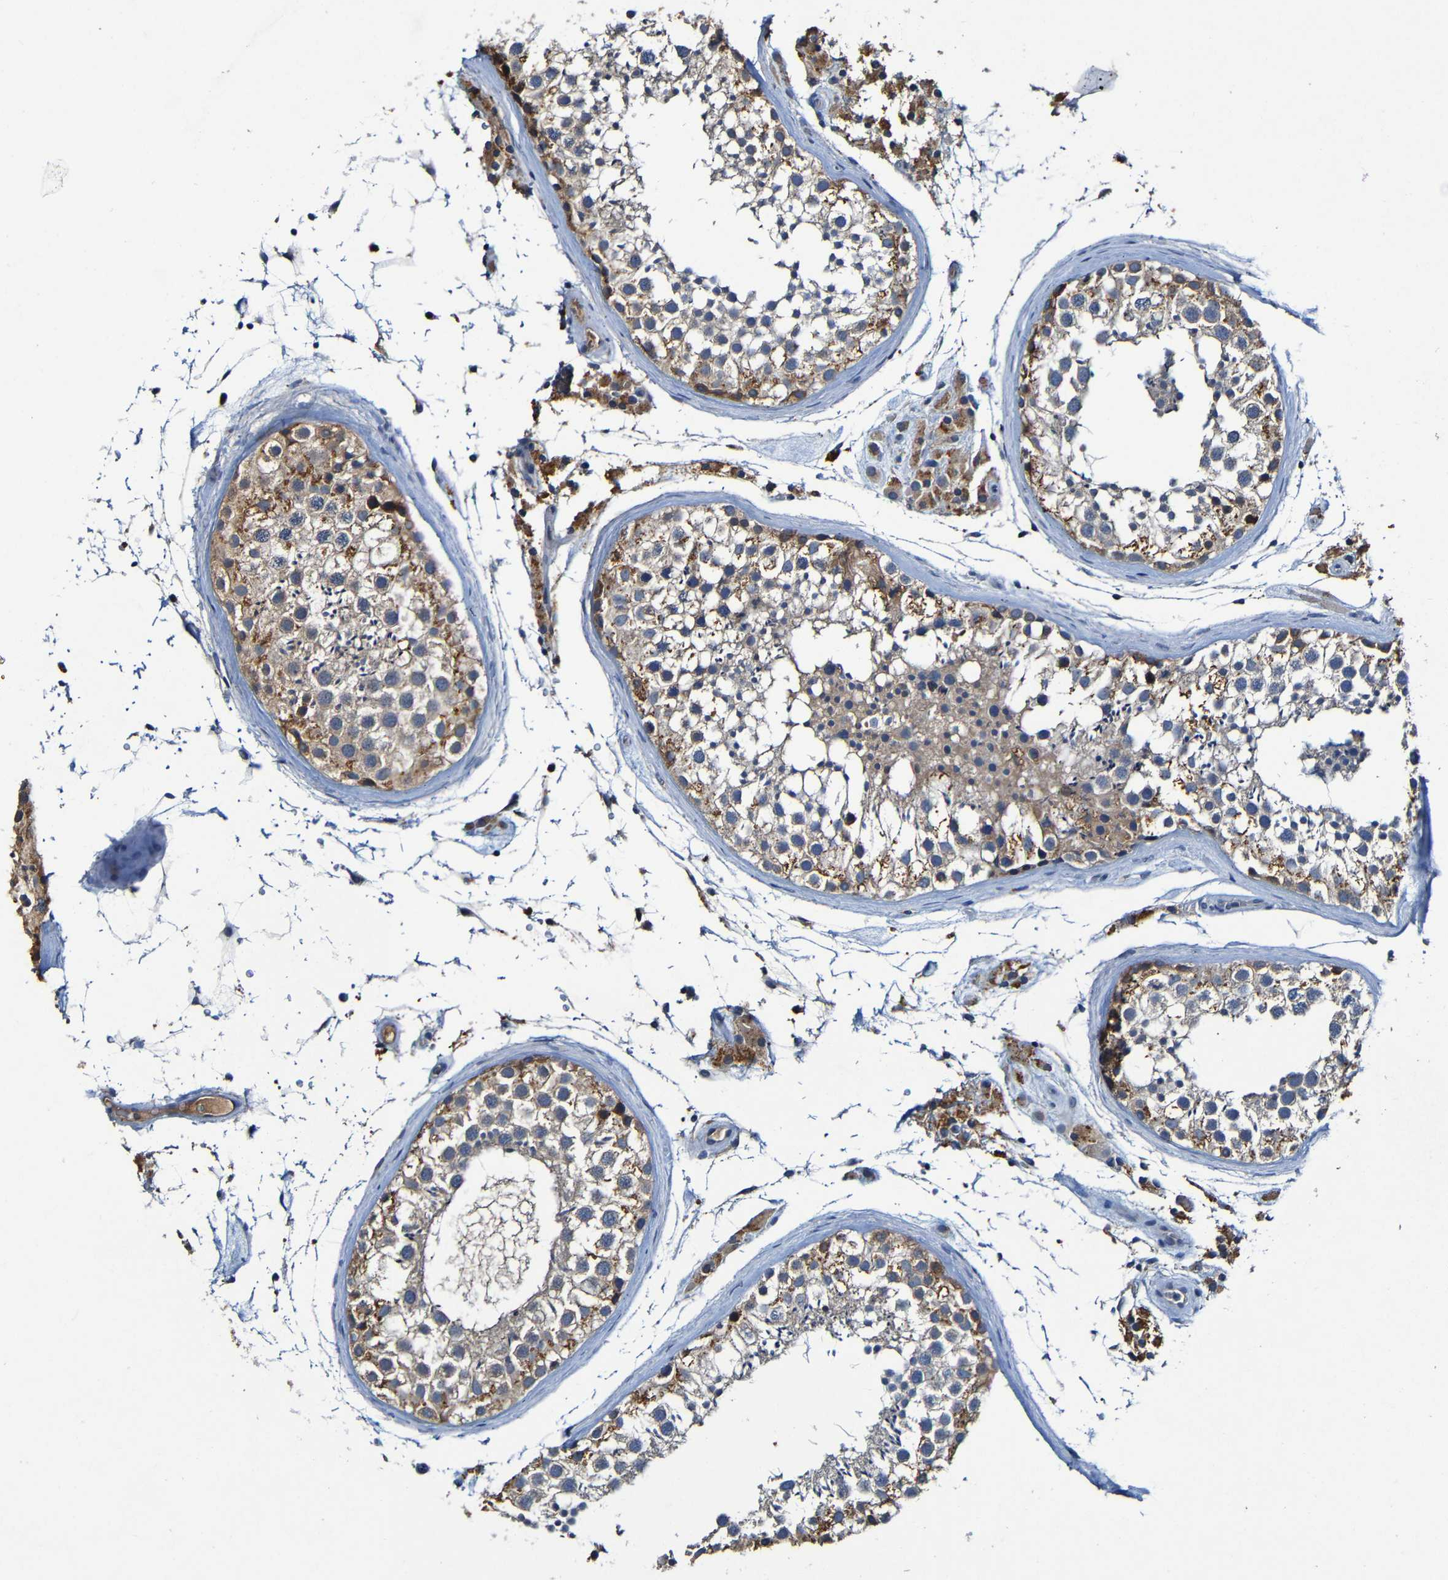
{"staining": {"intensity": "moderate", "quantity": "25%-75%", "location": "cytoplasmic/membranous"}, "tissue": "testis", "cell_type": "Cells in seminiferous ducts", "image_type": "normal", "snomed": [{"axis": "morphology", "description": "Normal tissue, NOS"}, {"axis": "topography", "description": "Testis"}], "caption": "IHC staining of unremarkable testis, which reveals medium levels of moderate cytoplasmic/membranous positivity in about 25%-75% of cells in seminiferous ducts indicating moderate cytoplasmic/membranous protein expression. The staining was performed using DAB (brown) for protein detection and nuclei were counterstained in hematoxylin (blue).", "gene": "LRRC70", "patient": {"sex": "male", "age": 46}}